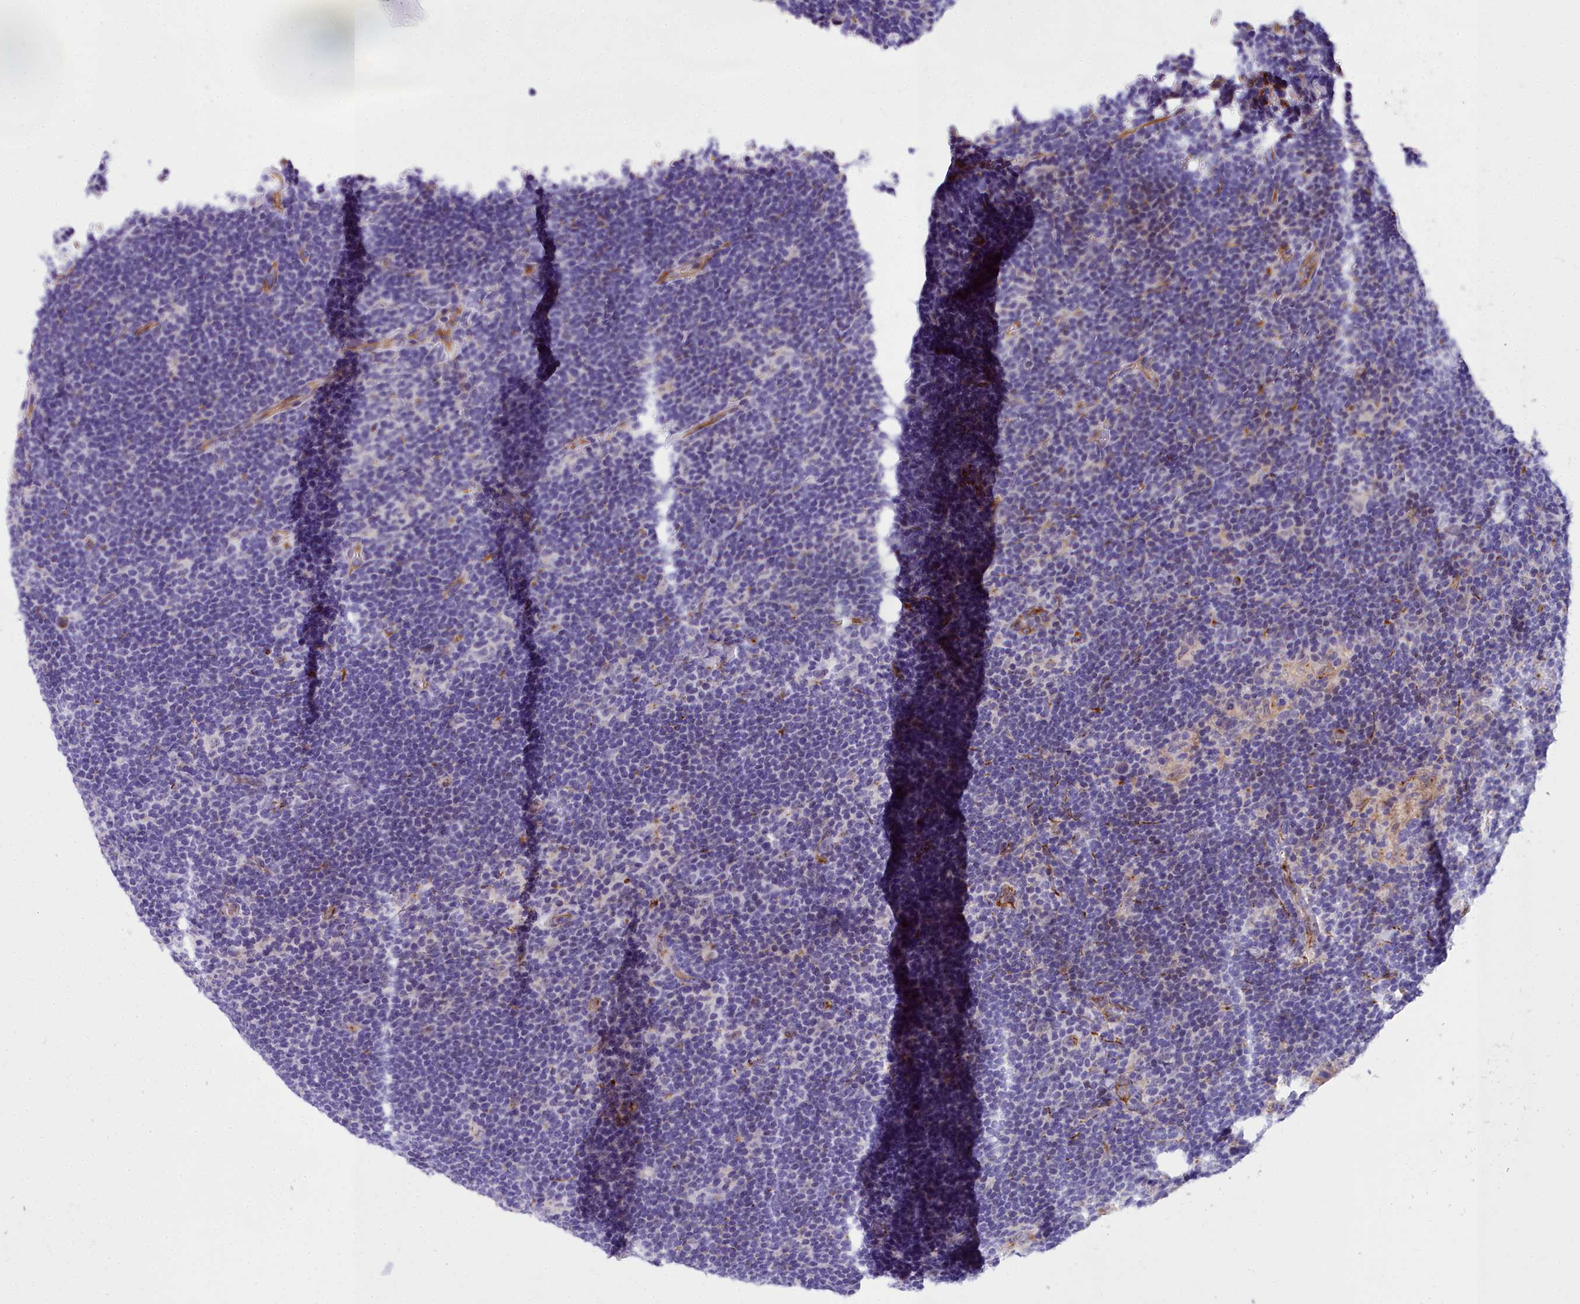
{"staining": {"intensity": "negative", "quantity": "none", "location": "none"}, "tissue": "lymphoma", "cell_type": "Tumor cells", "image_type": "cancer", "snomed": [{"axis": "morphology", "description": "Hodgkin's disease, NOS"}, {"axis": "topography", "description": "Lymph node"}], "caption": "This is a image of IHC staining of lymphoma, which shows no expression in tumor cells.", "gene": "TIMM22", "patient": {"sex": "female", "age": 57}}